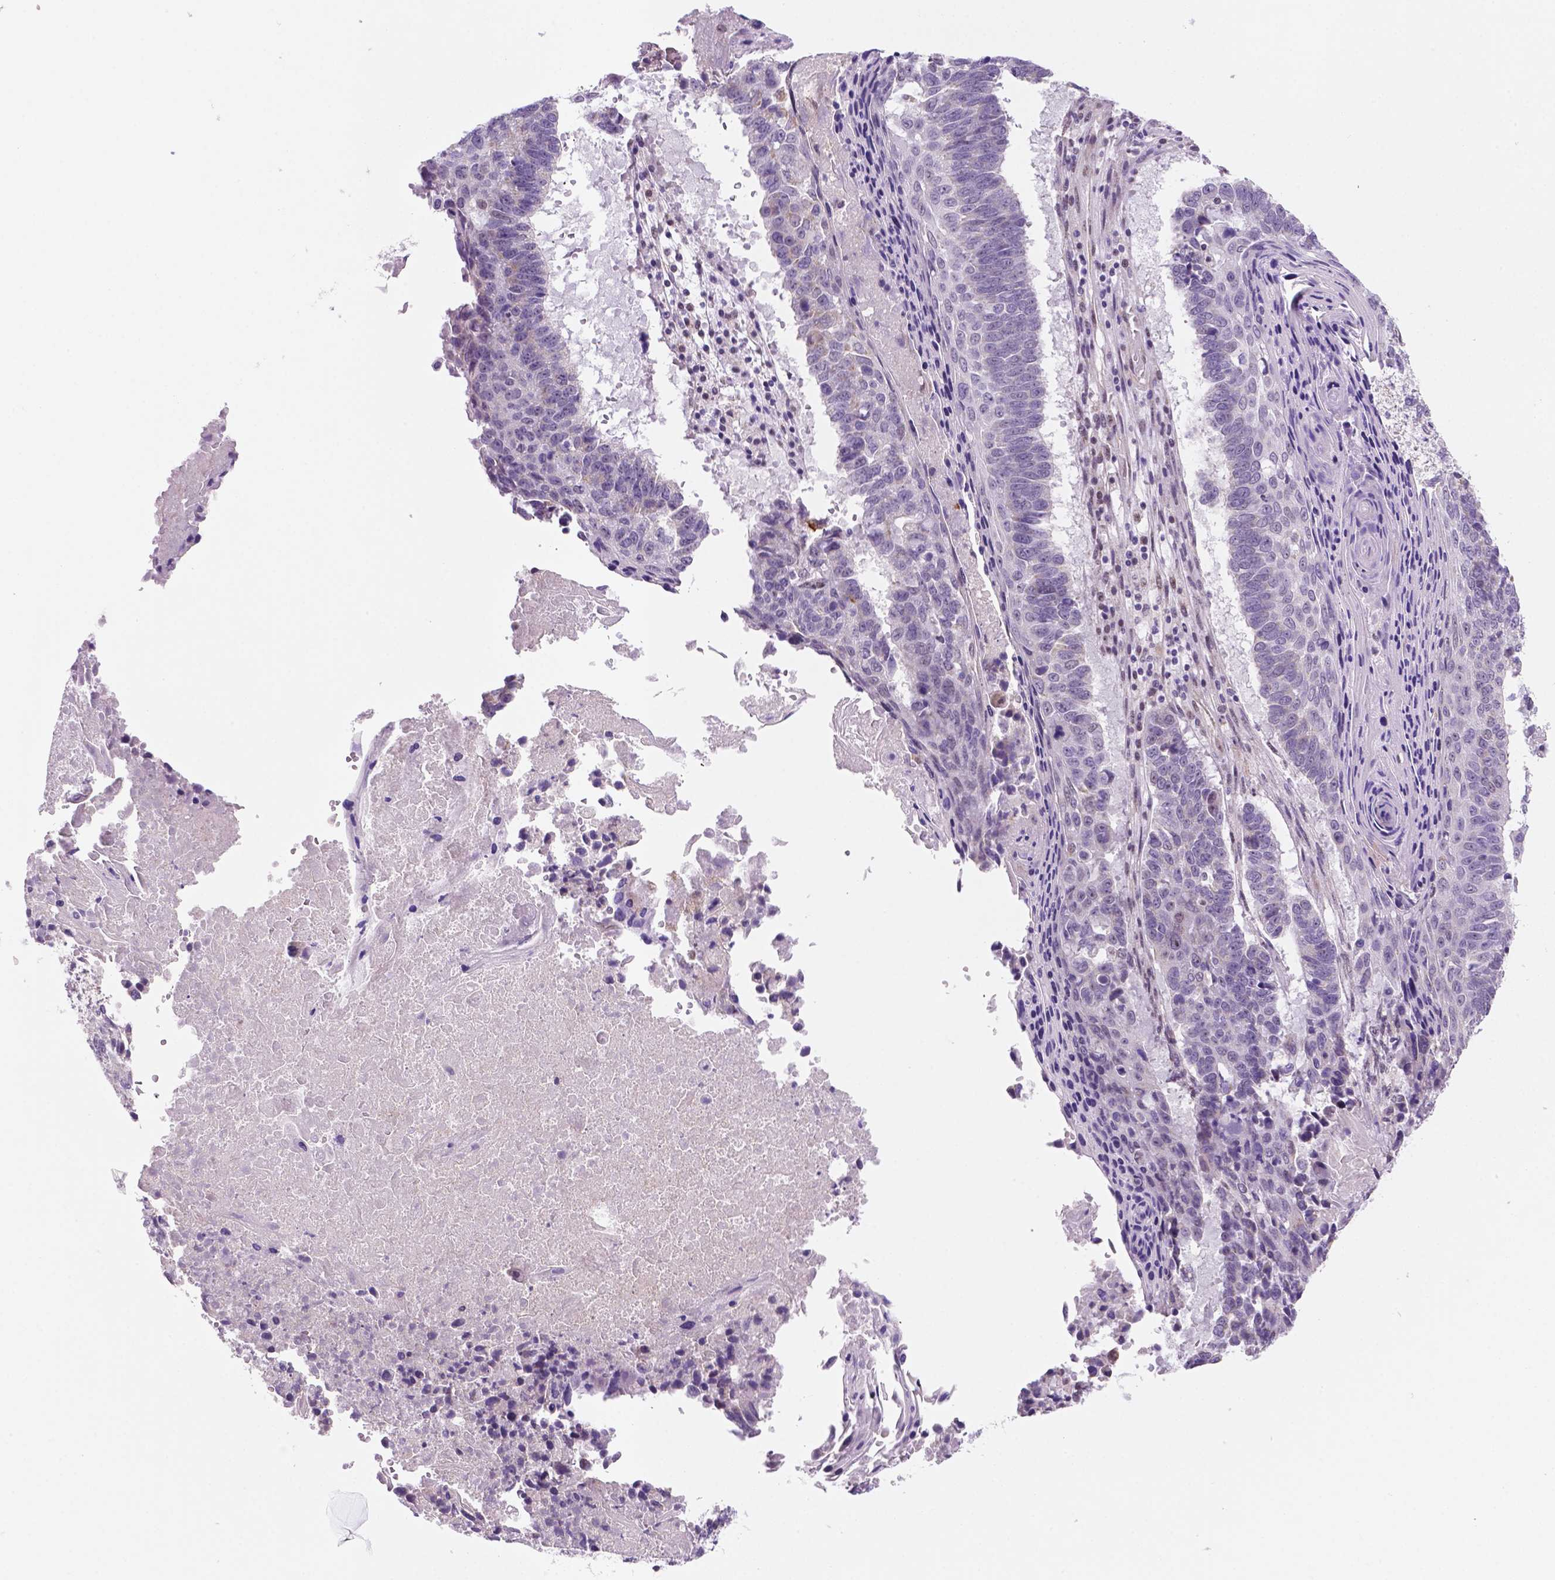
{"staining": {"intensity": "negative", "quantity": "none", "location": "none"}, "tissue": "lung cancer", "cell_type": "Tumor cells", "image_type": "cancer", "snomed": [{"axis": "morphology", "description": "Squamous cell carcinoma, NOS"}, {"axis": "topography", "description": "Lung"}], "caption": "An immunohistochemistry image of lung cancer (squamous cell carcinoma) is shown. There is no staining in tumor cells of lung cancer (squamous cell carcinoma). The staining is performed using DAB (3,3'-diaminobenzidine) brown chromogen with nuclei counter-stained in using hematoxylin.", "gene": "C18orf21", "patient": {"sex": "male", "age": 73}}